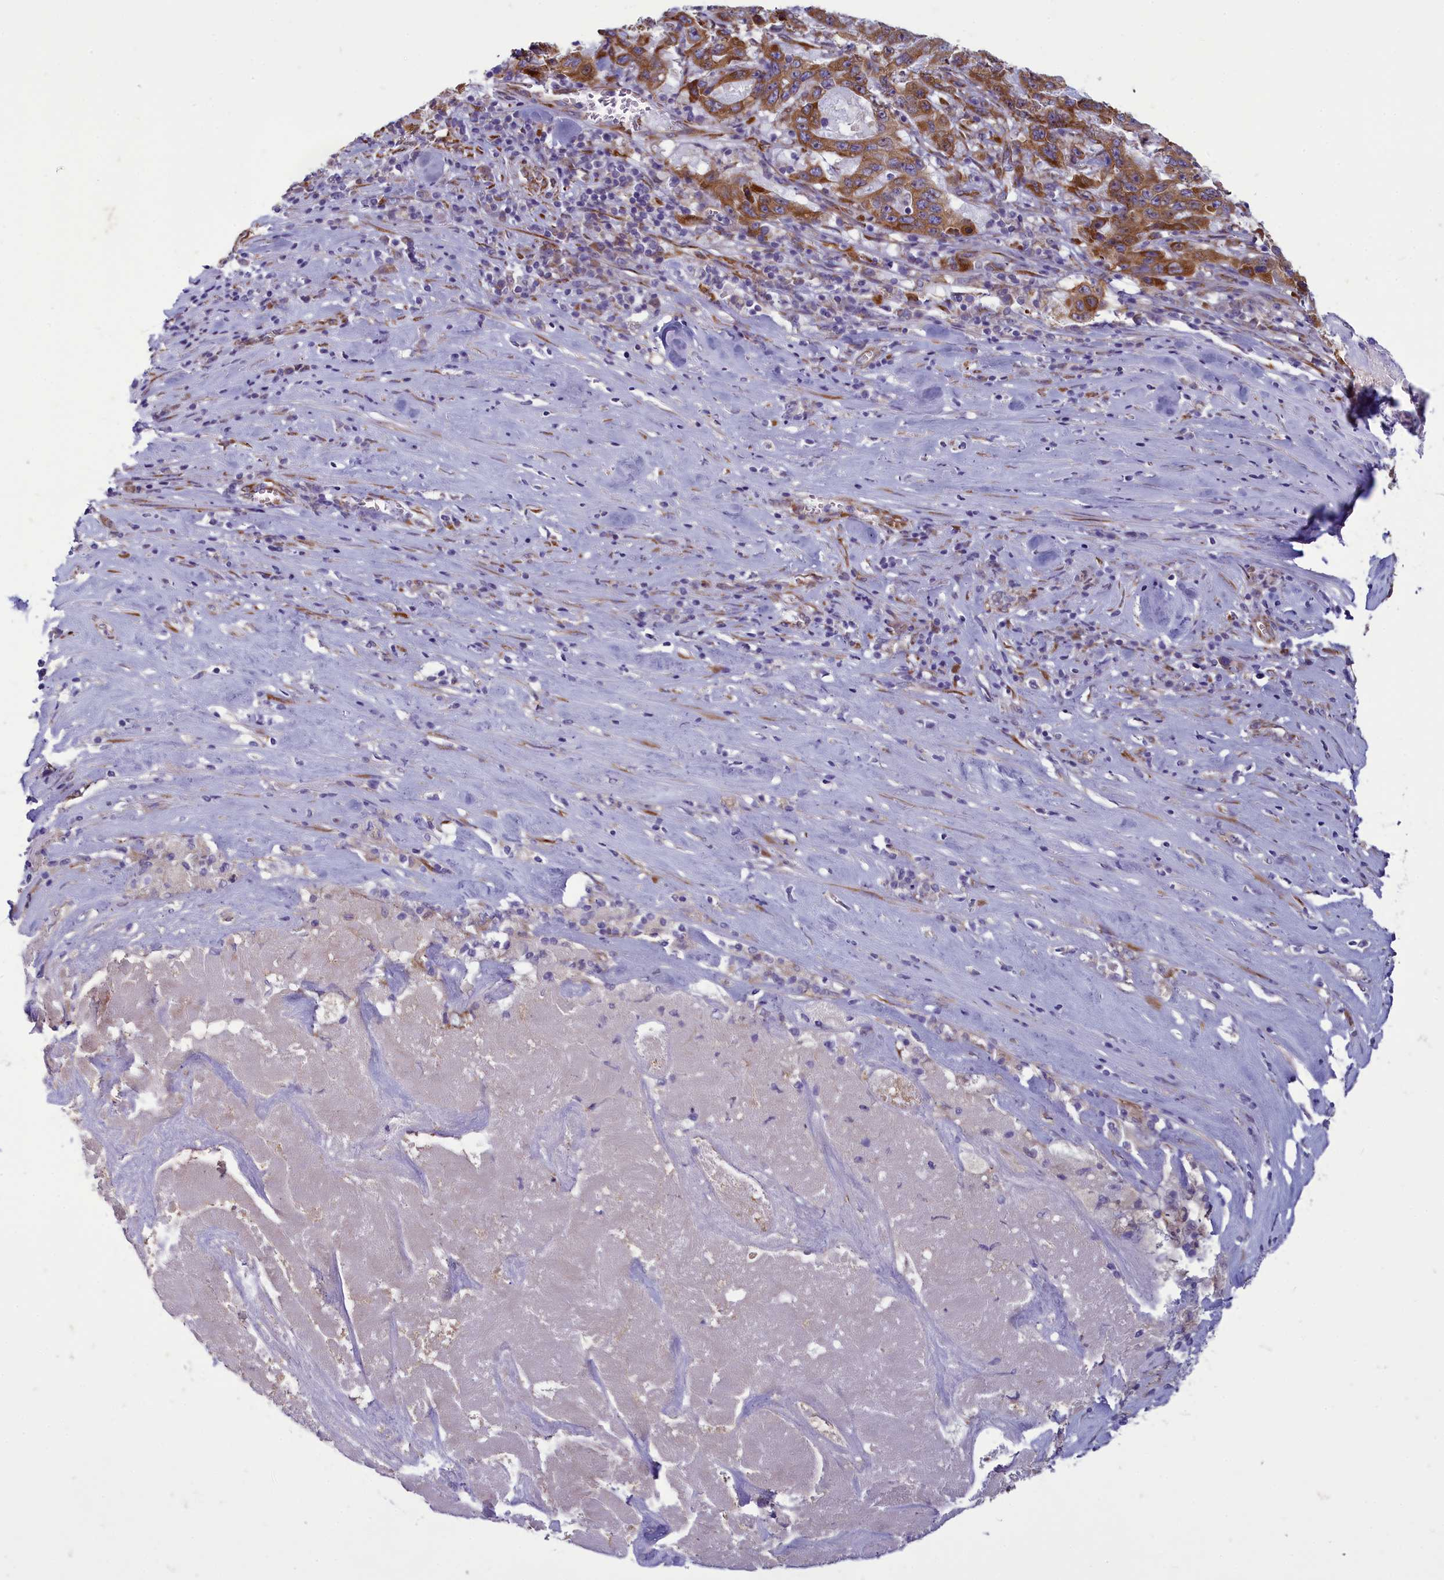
{"staining": {"intensity": "moderate", "quantity": ">75%", "location": "cytoplasmic/membranous"}, "tissue": "pancreatic cancer", "cell_type": "Tumor cells", "image_type": "cancer", "snomed": [{"axis": "morphology", "description": "Adenocarcinoma, NOS"}, {"axis": "topography", "description": "Pancreas"}], "caption": "There is medium levels of moderate cytoplasmic/membranous expression in tumor cells of adenocarcinoma (pancreatic), as demonstrated by immunohistochemical staining (brown color).", "gene": "CENATAC", "patient": {"sex": "male", "age": 63}}